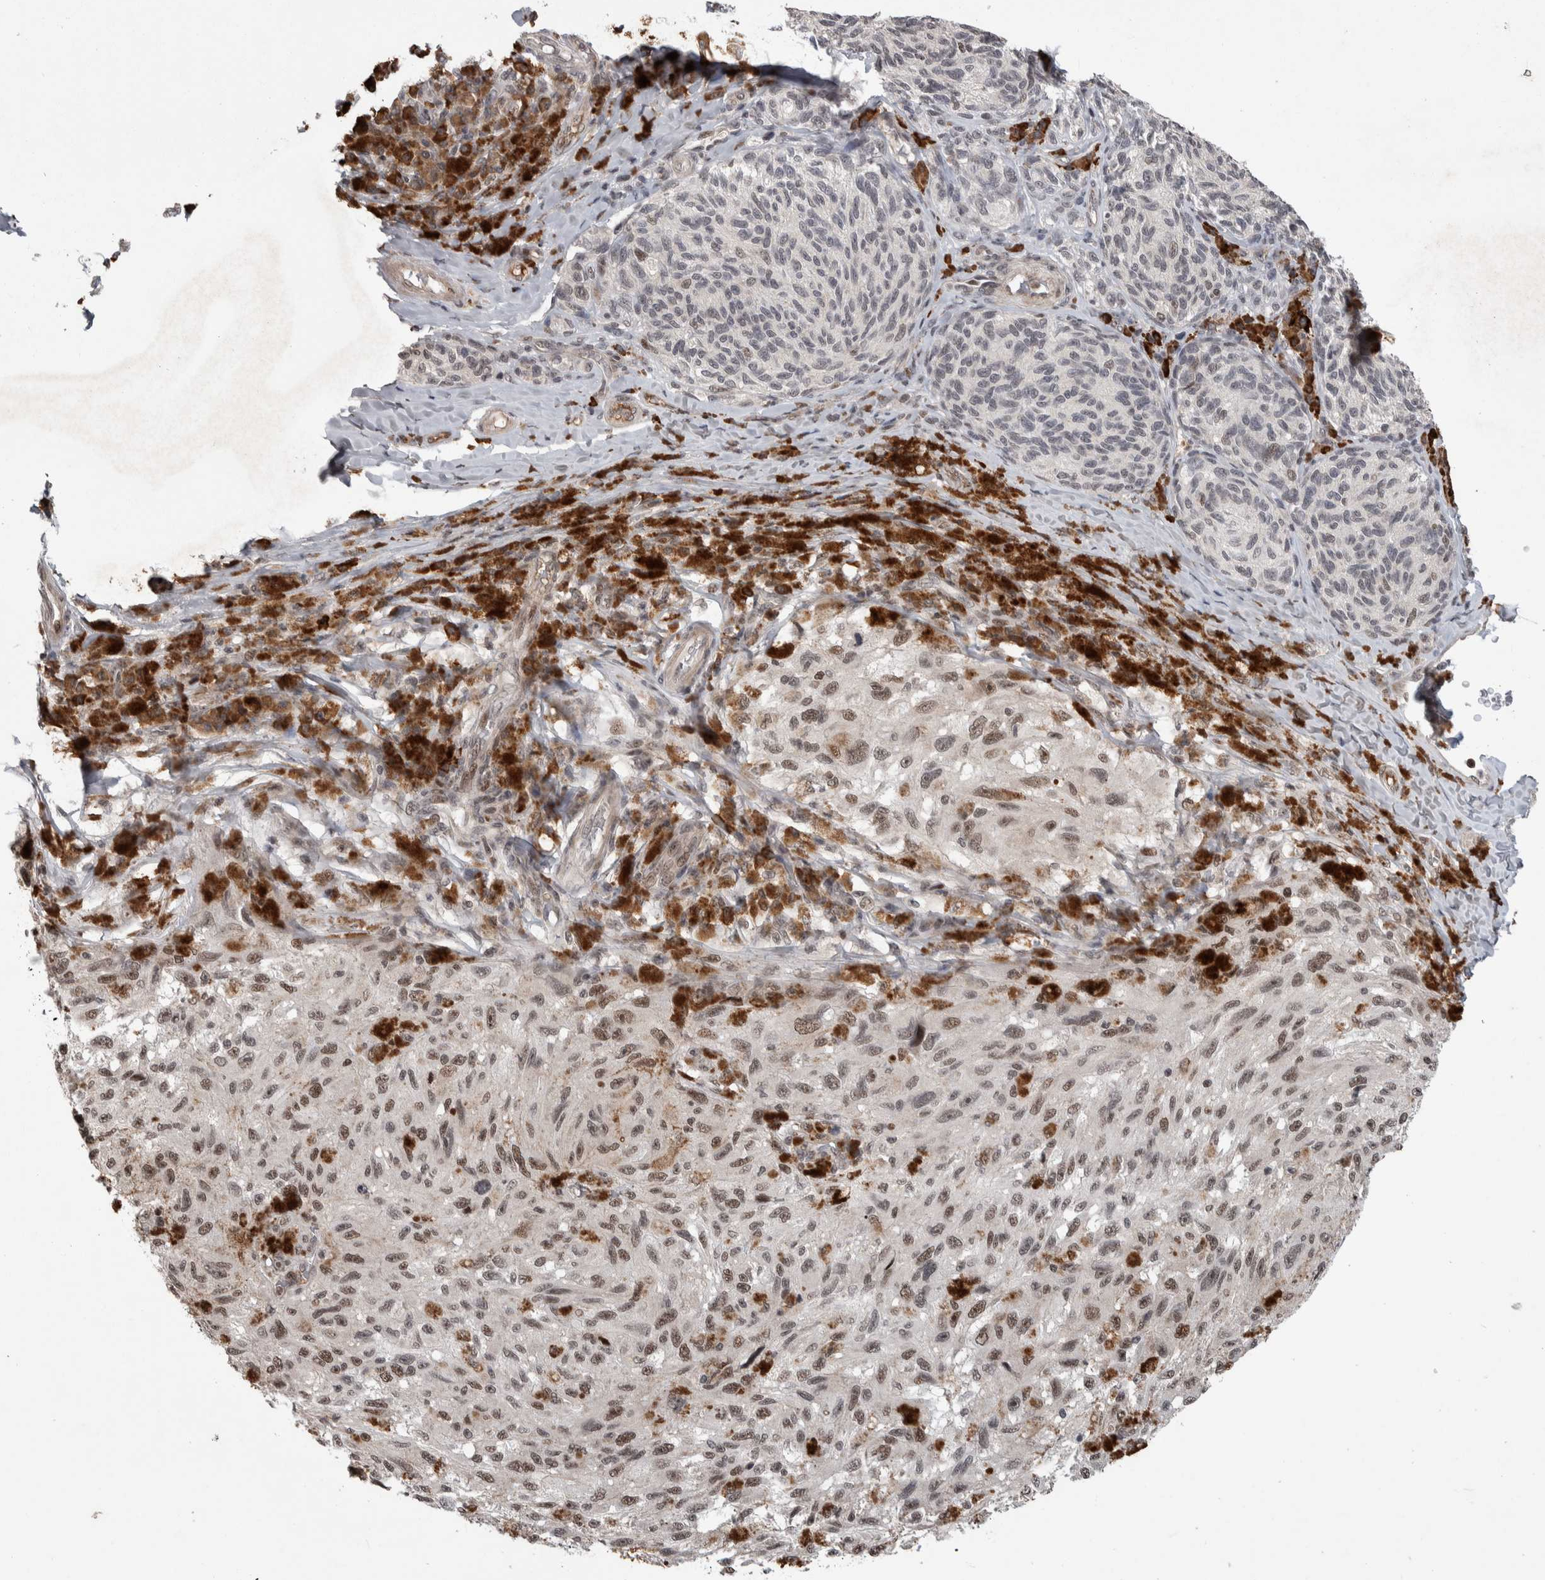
{"staining": {"intensity": "weak", "quantity": "25%-75%", "location": "nuclear"}, "tissue": "melanoma", "cell_type": "Tumor cells", "image_type": "cancer", "snomed": [{"axis": "morphology", "description": "Malignant melanoma, NOS"}, {"axis": "topography", "description": "Skin"}], "caption": "Weak nuclear expression for a protein is appreciated in approximately 25%-75% of tumor cells of malignant melanoma using IHC.", "gene": "ZNF592", "patient": {"sex": "female", "age": 73}}